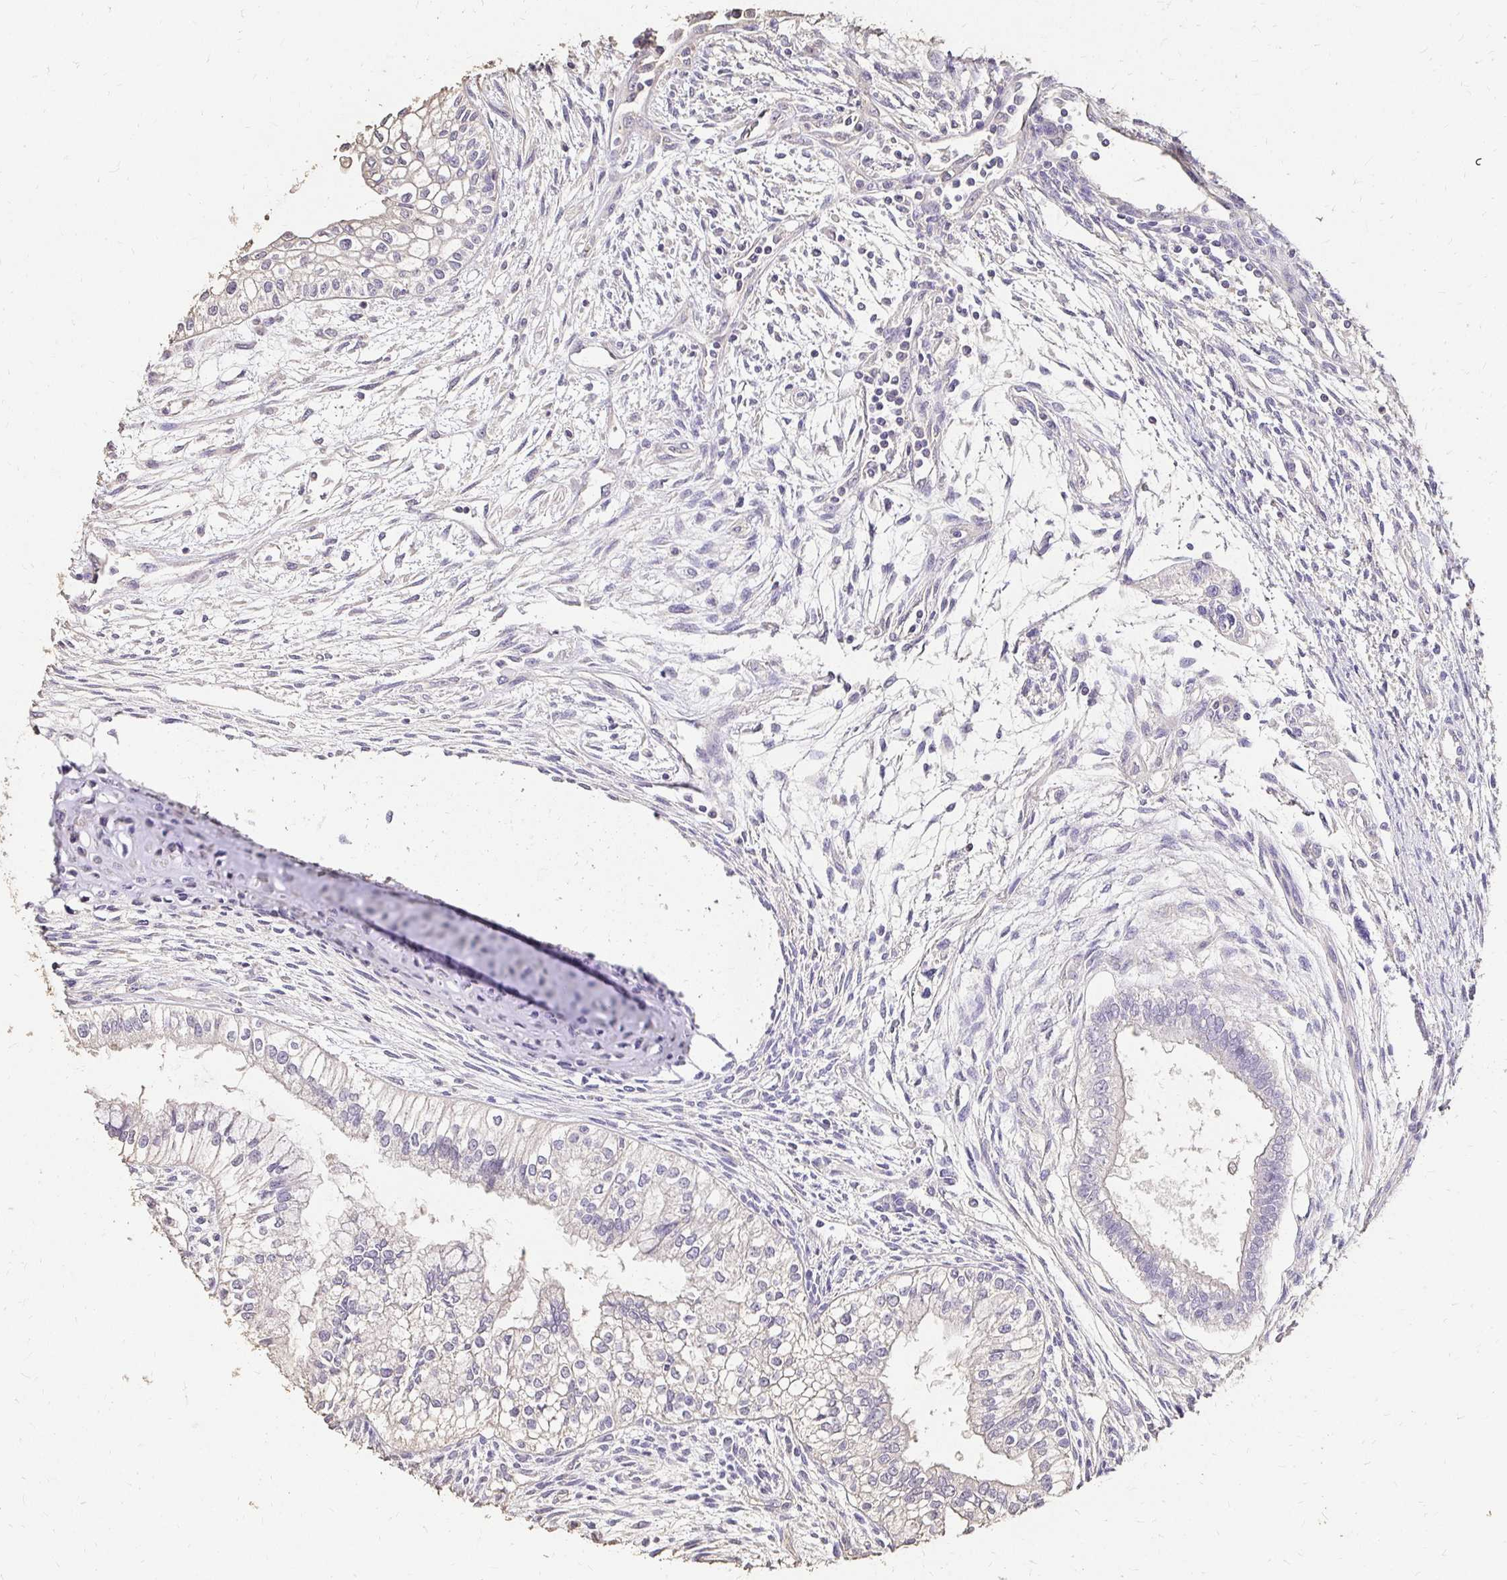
{"staining": {"intensity": "negative", "quantity": "none", "location": "none"}, "tissue": "testis cancer", "cell_type": "Tumor cells", "image_type": "cancer", "snomed": [{"axis": "morphology", "description": "Carcinoma, Embryonal, NOS"}, {"axis": "topography", "description": "Testis"}], "caption": "Testis cancer (embryonal carcinoma) was stained to show a protein in brown. There is no significant staining in tumor cells.", "gene": "UGT1A6", "patient": {"sex": "male", "age": 37}}